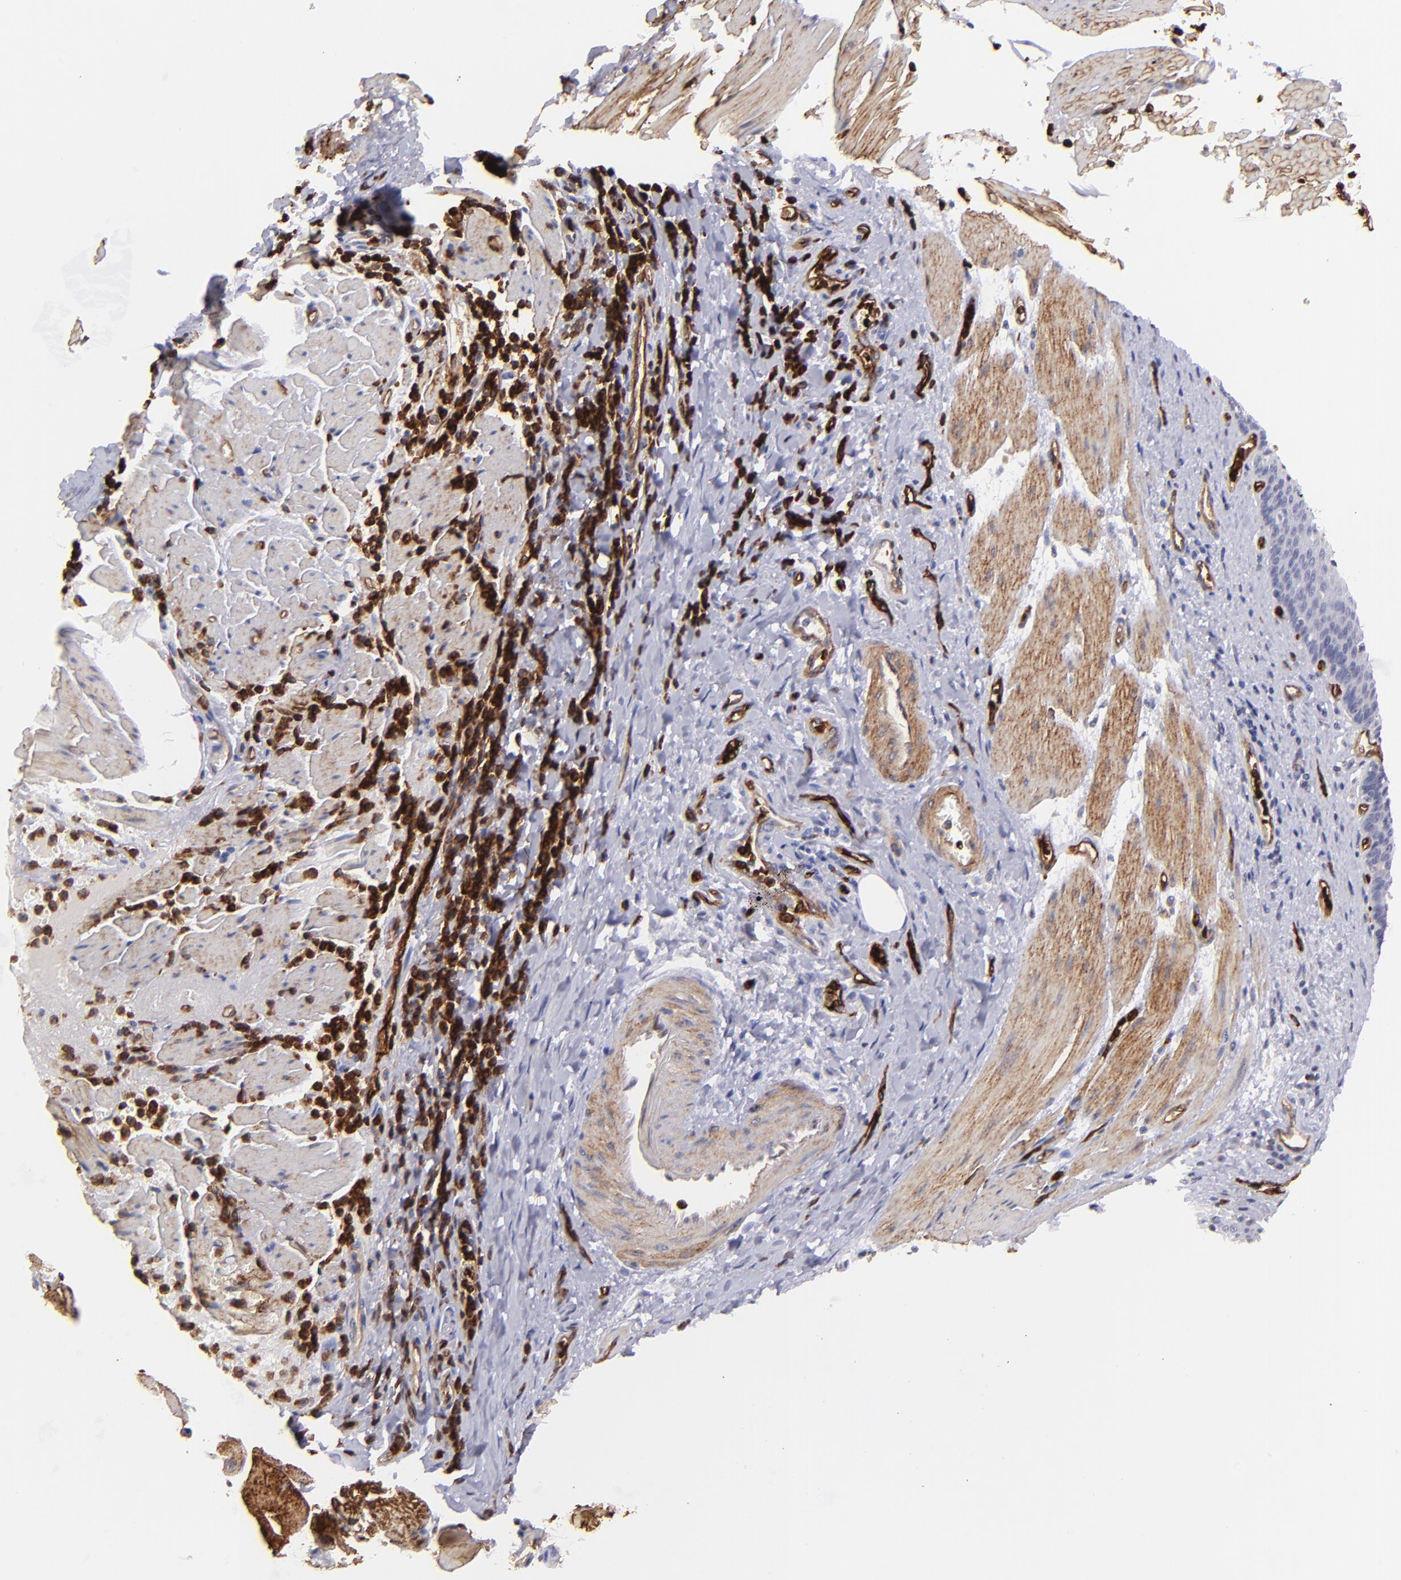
{"staining": {"intensity": "negative", "quantity": "none", "location": "none"}, "tissue": "esophagus", "cell_type": "Squamous epithelial cells", "image_type": "normal", "snomed": [{"axis": "morphology", "description": "Normal tissue, NOS"}, {"axis": "topography", "description": "Esophagus"}], "caption": "Protein analysis of normal esophagus demonstrates no significant staining in squamous epithelial cells.", "gene": "DYSF", "patient": {"sex": "female", "age": 61}}